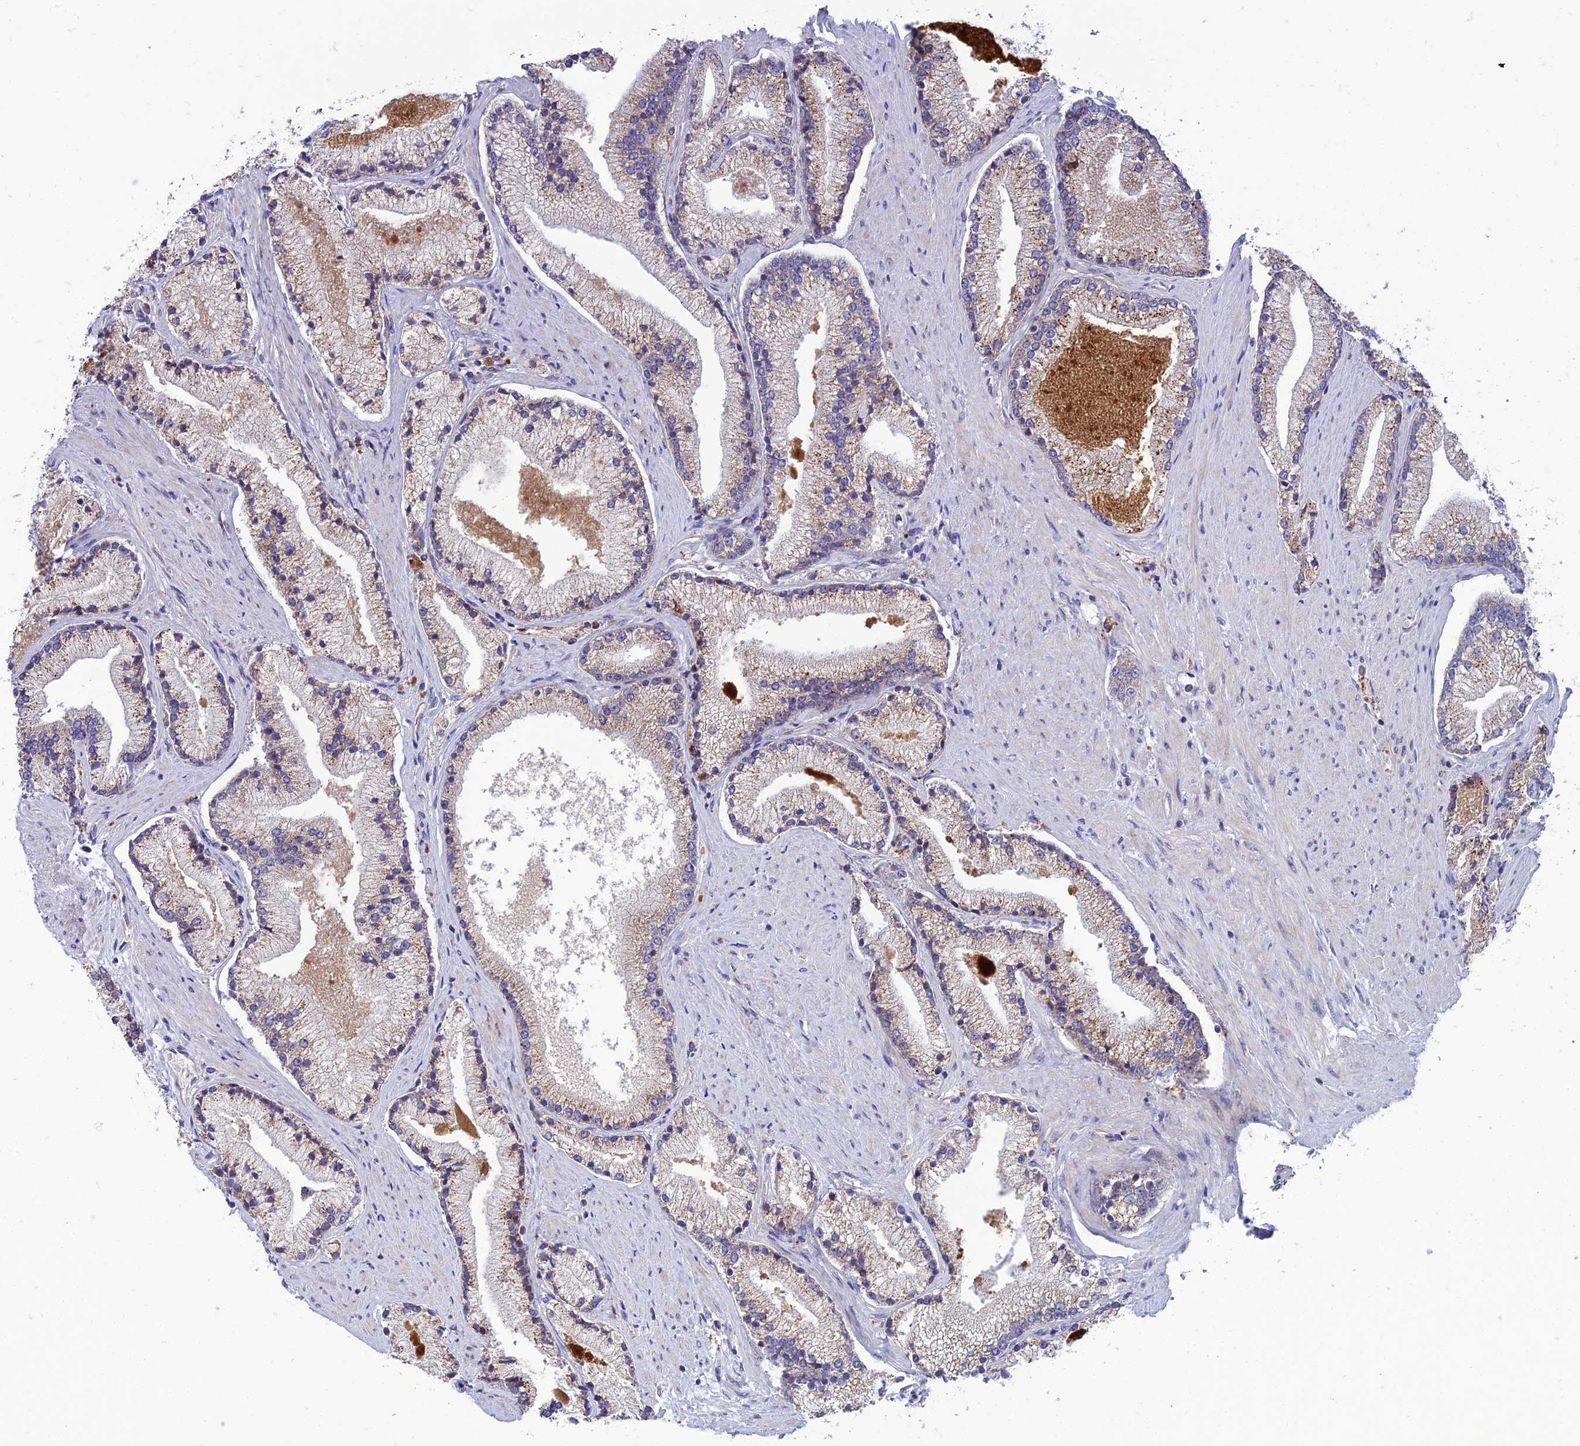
{"staining": {"intensity": "weak", "quantity": "25%-75%", "location": "cytoplasmic/membranous"}, "tissue": "prostate cancer", "cell_type": "Tumor cells", "image_type": "cancer", "snomed": [{"axis": "morphology", "description": "Adenocarcinoma, High grade"}, {"axis": "topography", "description": "Prostate"}], "caption": "A brown stain highlights weak cytoplasmic/membranous expression of a protein in human prostate cancer (adenocarcinoma (high-grade)) tumor cells.", "gene": "IRAK3", "patient": {"sex": "male", "age": 67}}